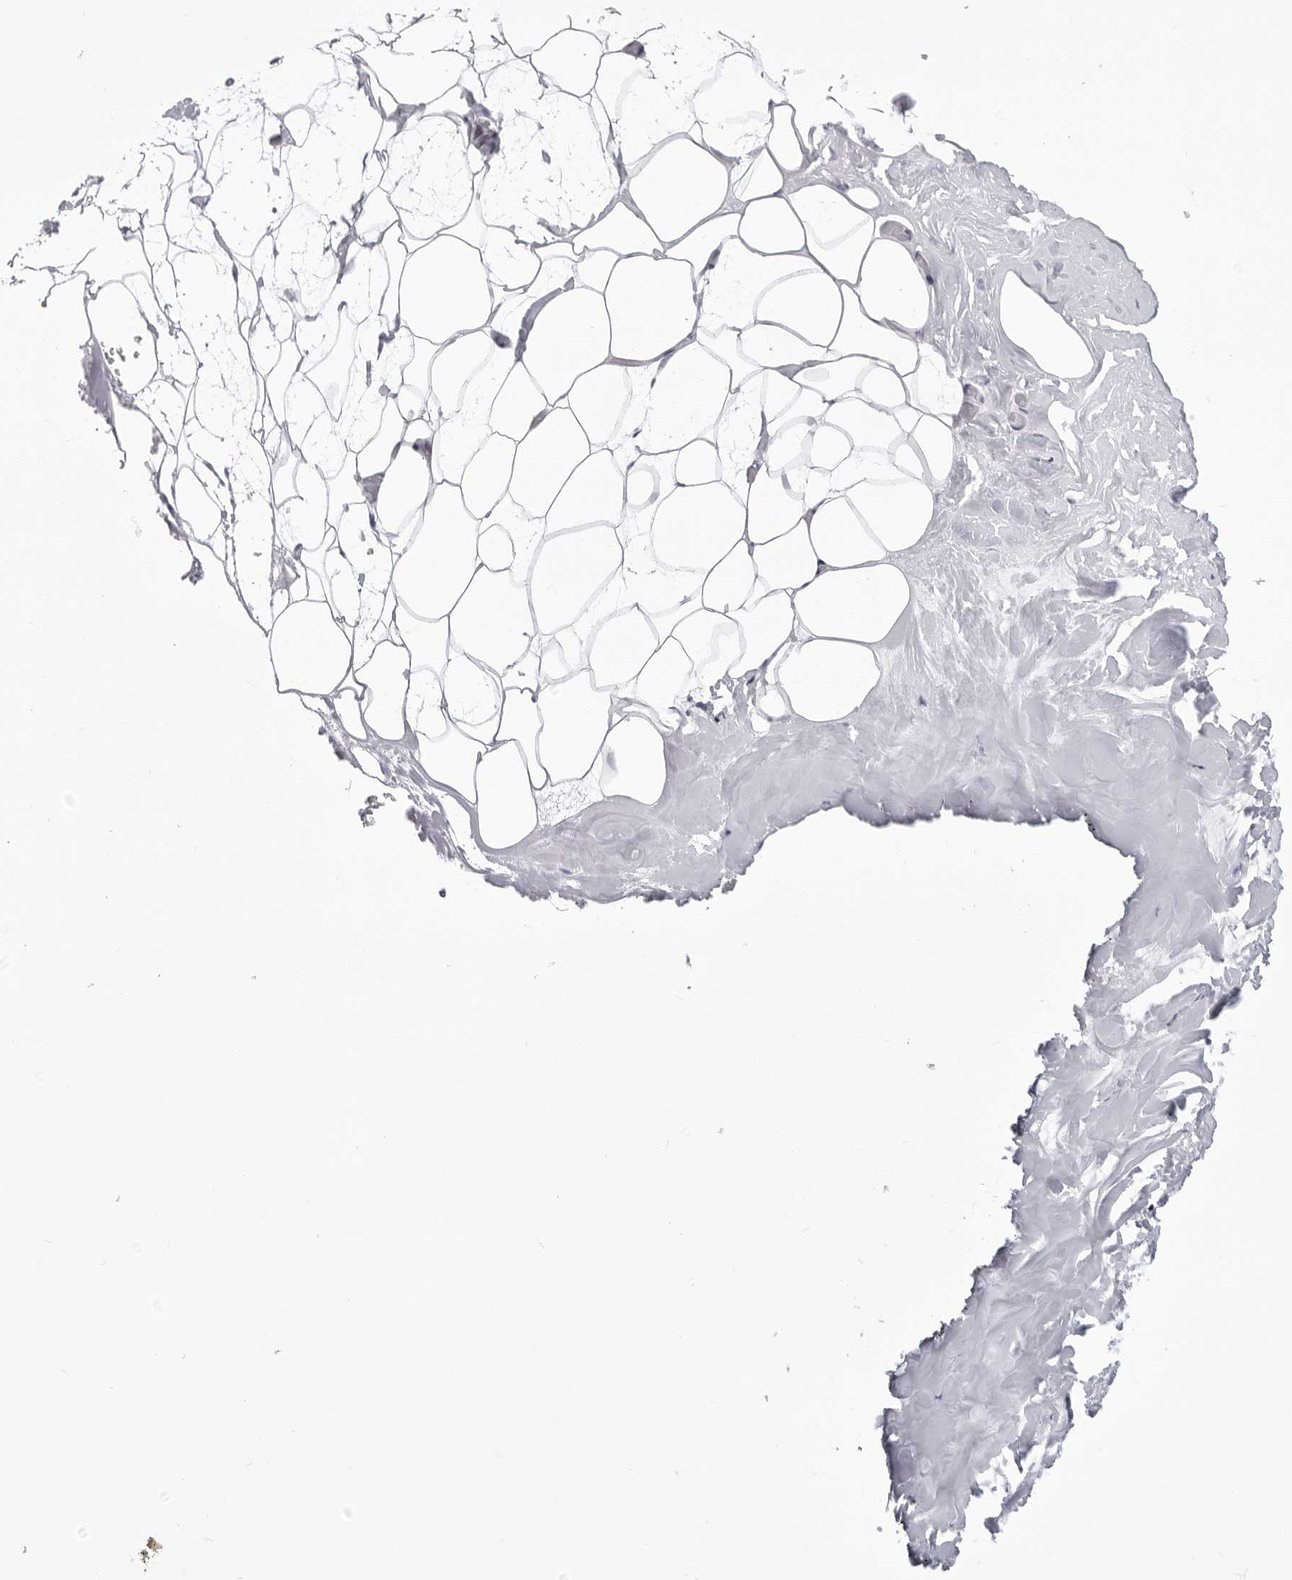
{"staining": {"intensity": "negative", "quantity": "none", "location": "none"}, "tissue": "adipose tissue", "cell_type": "Adipocytes", "image_type": "normal", "snomed": [{"axis": "morphology", "description": "Normal tissue, NOS"}, {"axis": "morphology", "description": "Fibrosis, NOS"}, {"axis": "topography", "description": "Breast"}, {"axis": "topography", "description": "Adipose tissue"}], "caption": "This photomicrograph is of benign adipose tissue stained with IHC to label a protein in brown with the nuclei are counter-stained blue. There is no staining in adipocytes.", "gene": "SF3B4", "patient": {"sex": "female", "age": 39}}